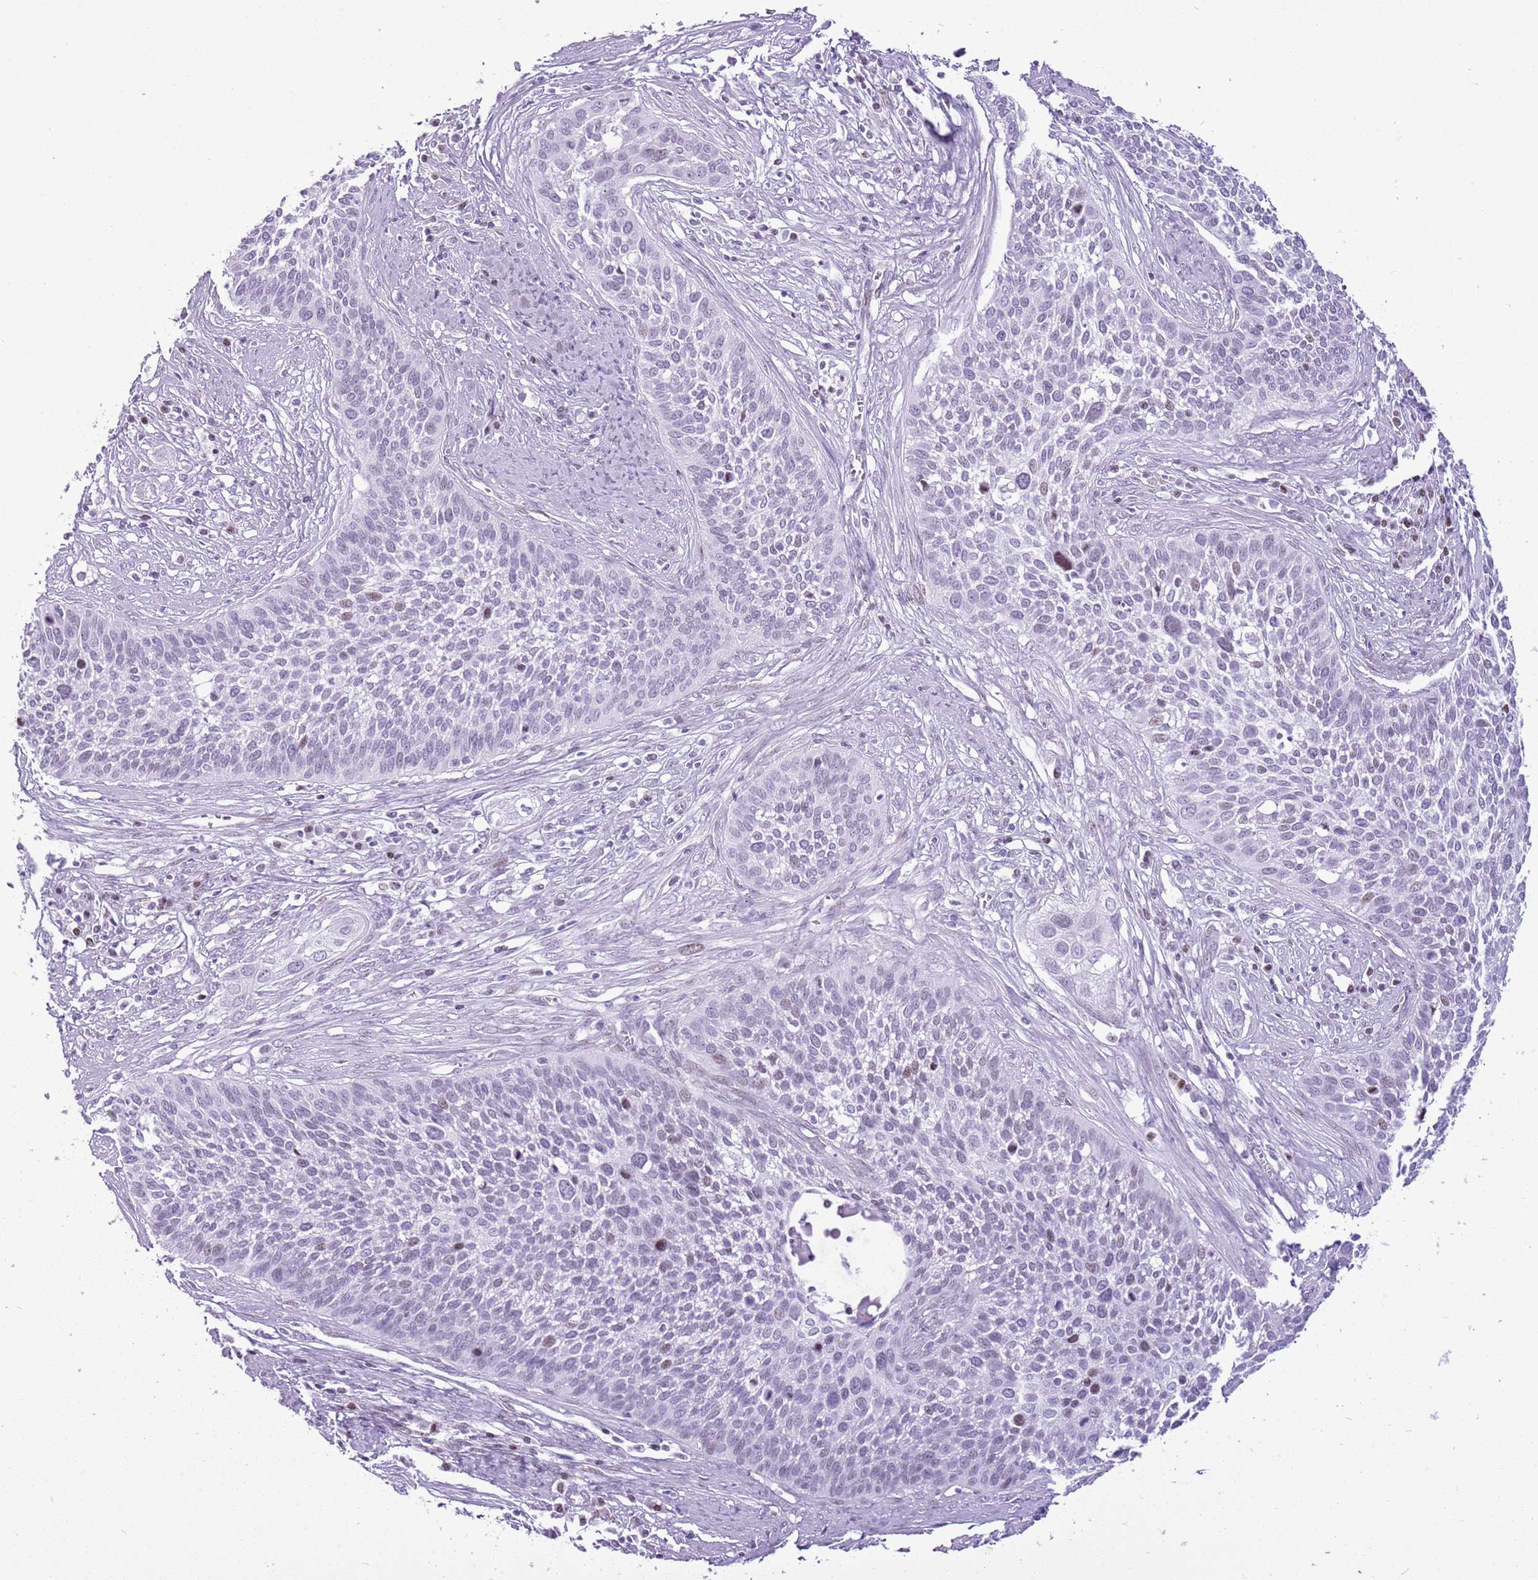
{"staining": {"intensity": "weak", "quantity": "<25%", "location": "nuclear"}, "tissue": "cervical cancer", "cell_type": "Tumor cells", "image_type": "cancer", "snomed": [{"axis": "morphology", "description": "Squamous cell carcinoma, NOS"}, {"axis": "topography", "description": "Cervix"}], "caption": "IHC of human squamous cell carcinoma (cervical) exhibits no expression in tumor cells.", "gene": "ASIP", "patient": {"sex": "female", "age": 34}}